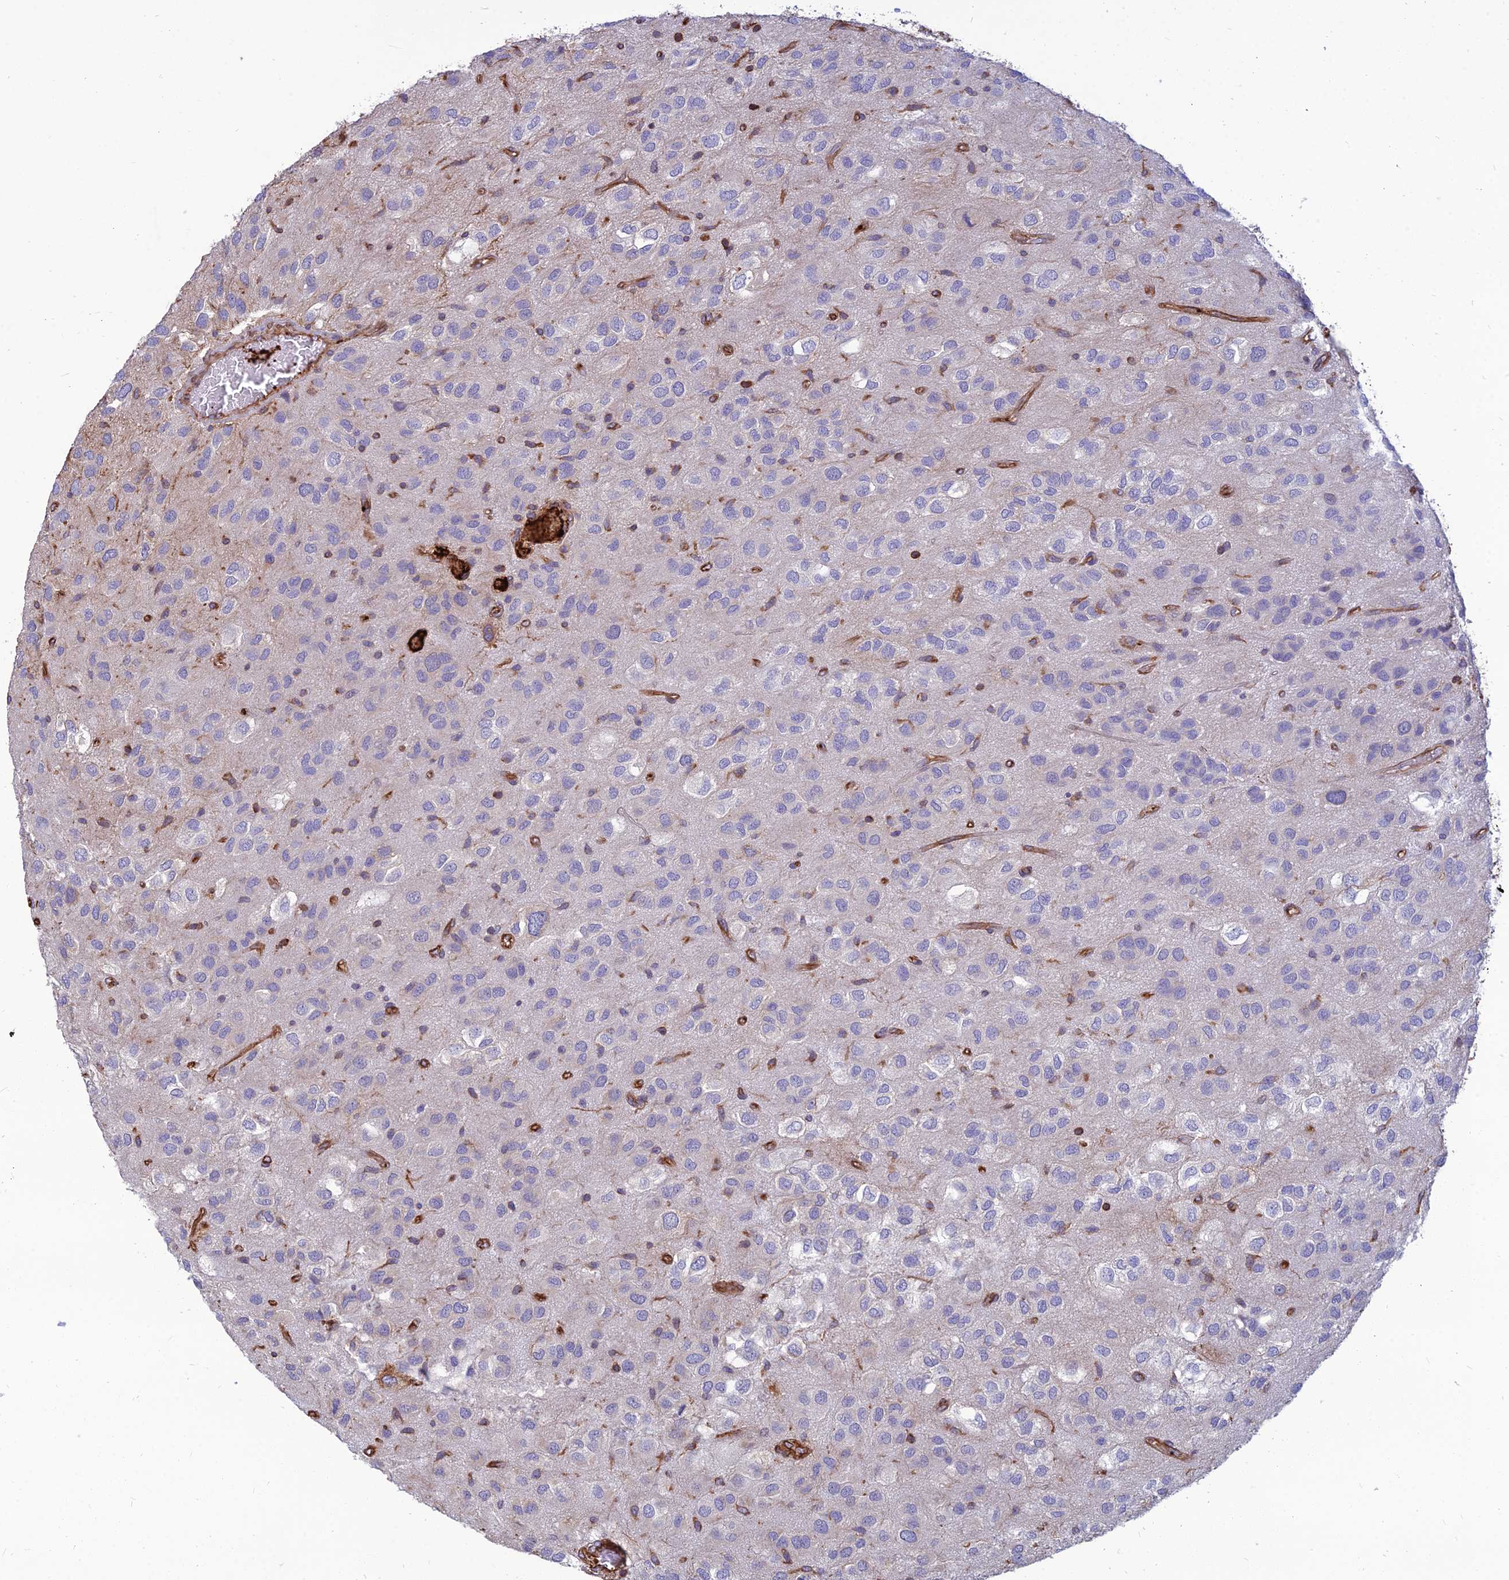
{"staining": {"intensity": "negative", "quantity": "none", "location": "none"}, "tissue": "glioma", "cell_type": "Tumor cells", "image_type": "cancer", "snomed": [{"axis": "morphology", "description": "Glioma, malignant, Low grade"}, {"axis": "topography", "description": "Brain"}], "caption": "The histopathology image shows no staining of tumor cells in malignant glioma (low-grade).", "gene": "PSMD11", "patient": {"sex": "male", "age": 66}}